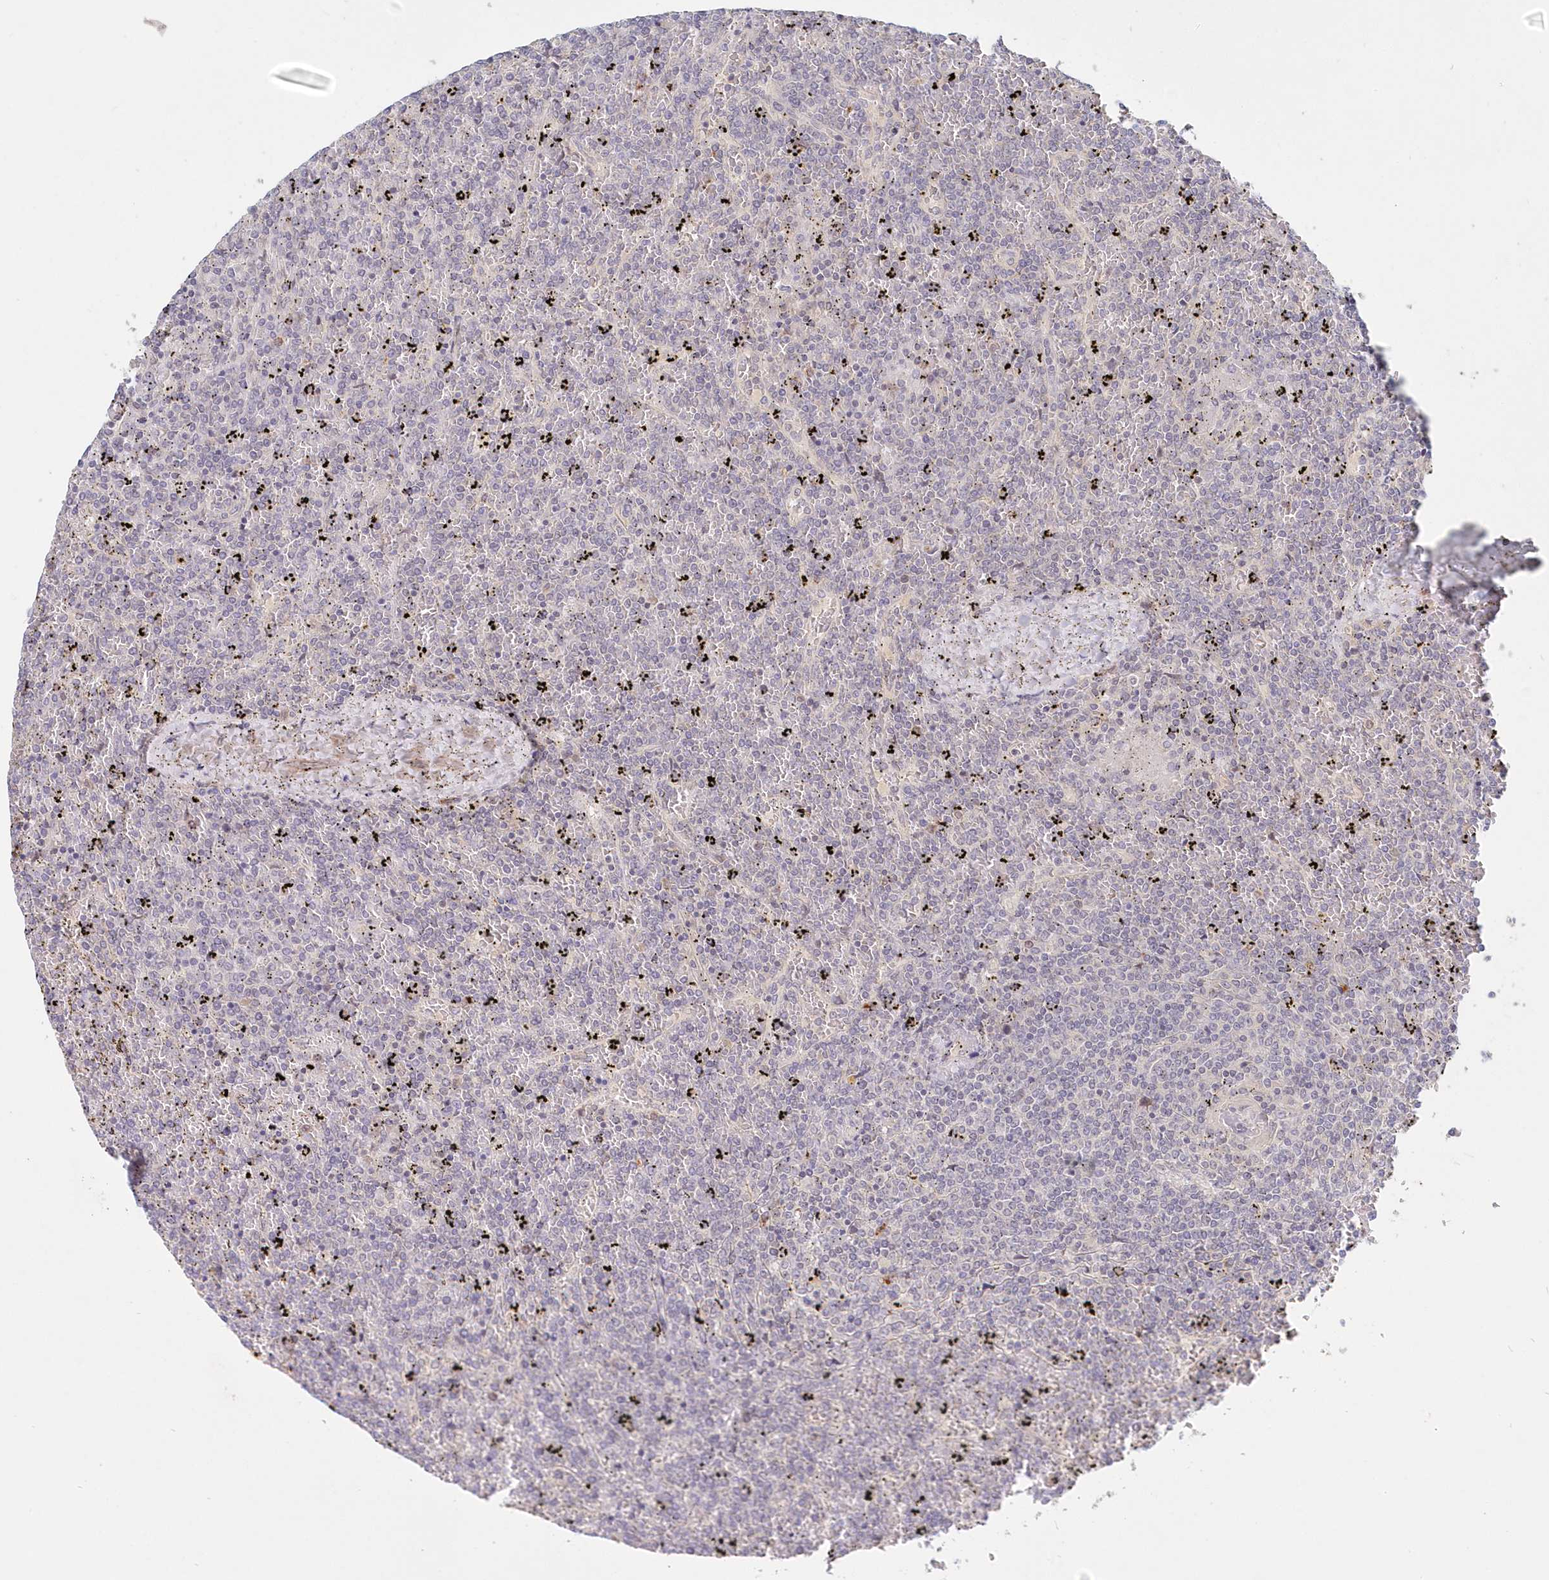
{"staining": {"intensity": "negative", "quantity": "none", "location": "none"}, "tissue": "lymphoma", "cell_type": "Tumor cells", "image_type": "cancer", "snomed": [{"axis": "morphology", "description": "Malignant lymphoma, non-Hodgkin's type, Low grade"}, {"axis": "topography", "description": "Spleen"}], "caption": "DAB (3,3'-diaminobenzidine) immunohistochemical staining of lymphoma demonstrates no significant positivity in tumor cells. (DAB immunohistochemistry (IHC) with hematoxylin counter stain).", "gene": "KATNA1", "patient": {"sex": "female", "age": 19}}